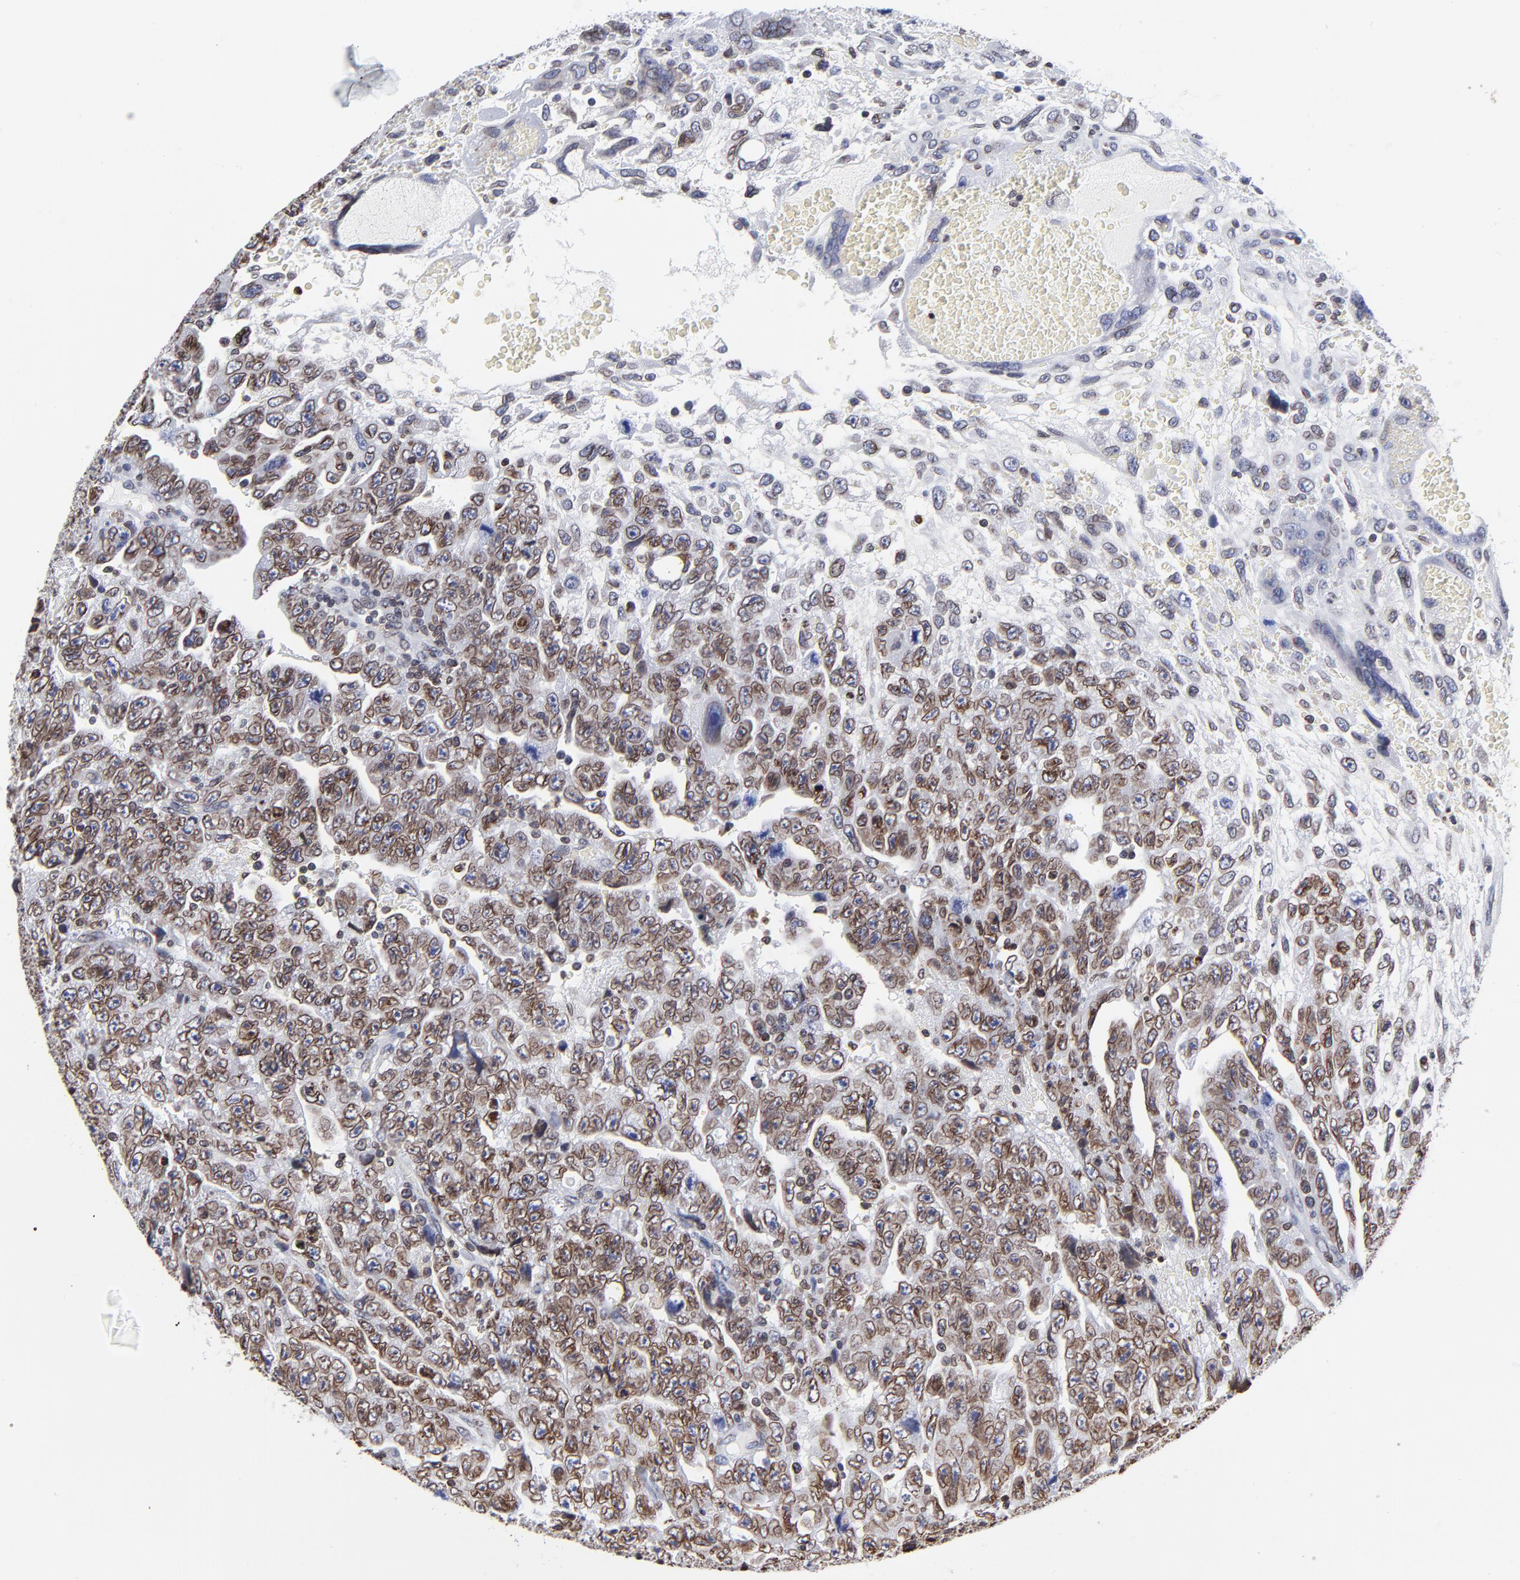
{"staining": {"intensity": "moderate", "quantity": ">75%", "location": "cytoplasmic/membranous,nuclear"}, "tissue": "testis cancer", "cell_type": "Tumor cells", "image_type": "cancer", "snomed": [{"axis": "morphology", "description": "Carcinoma, Embryonal, NOS"}, {"axis": "topography", "description": "Testis"}], "caption": "Embryonal carcinoma (testis) stained for a protein shows moderate cytoplasmic/membranous and nuclear positivity in tumor cells.", "gene": "THAP7", "patient": {"sex": "male", "age": 28}}